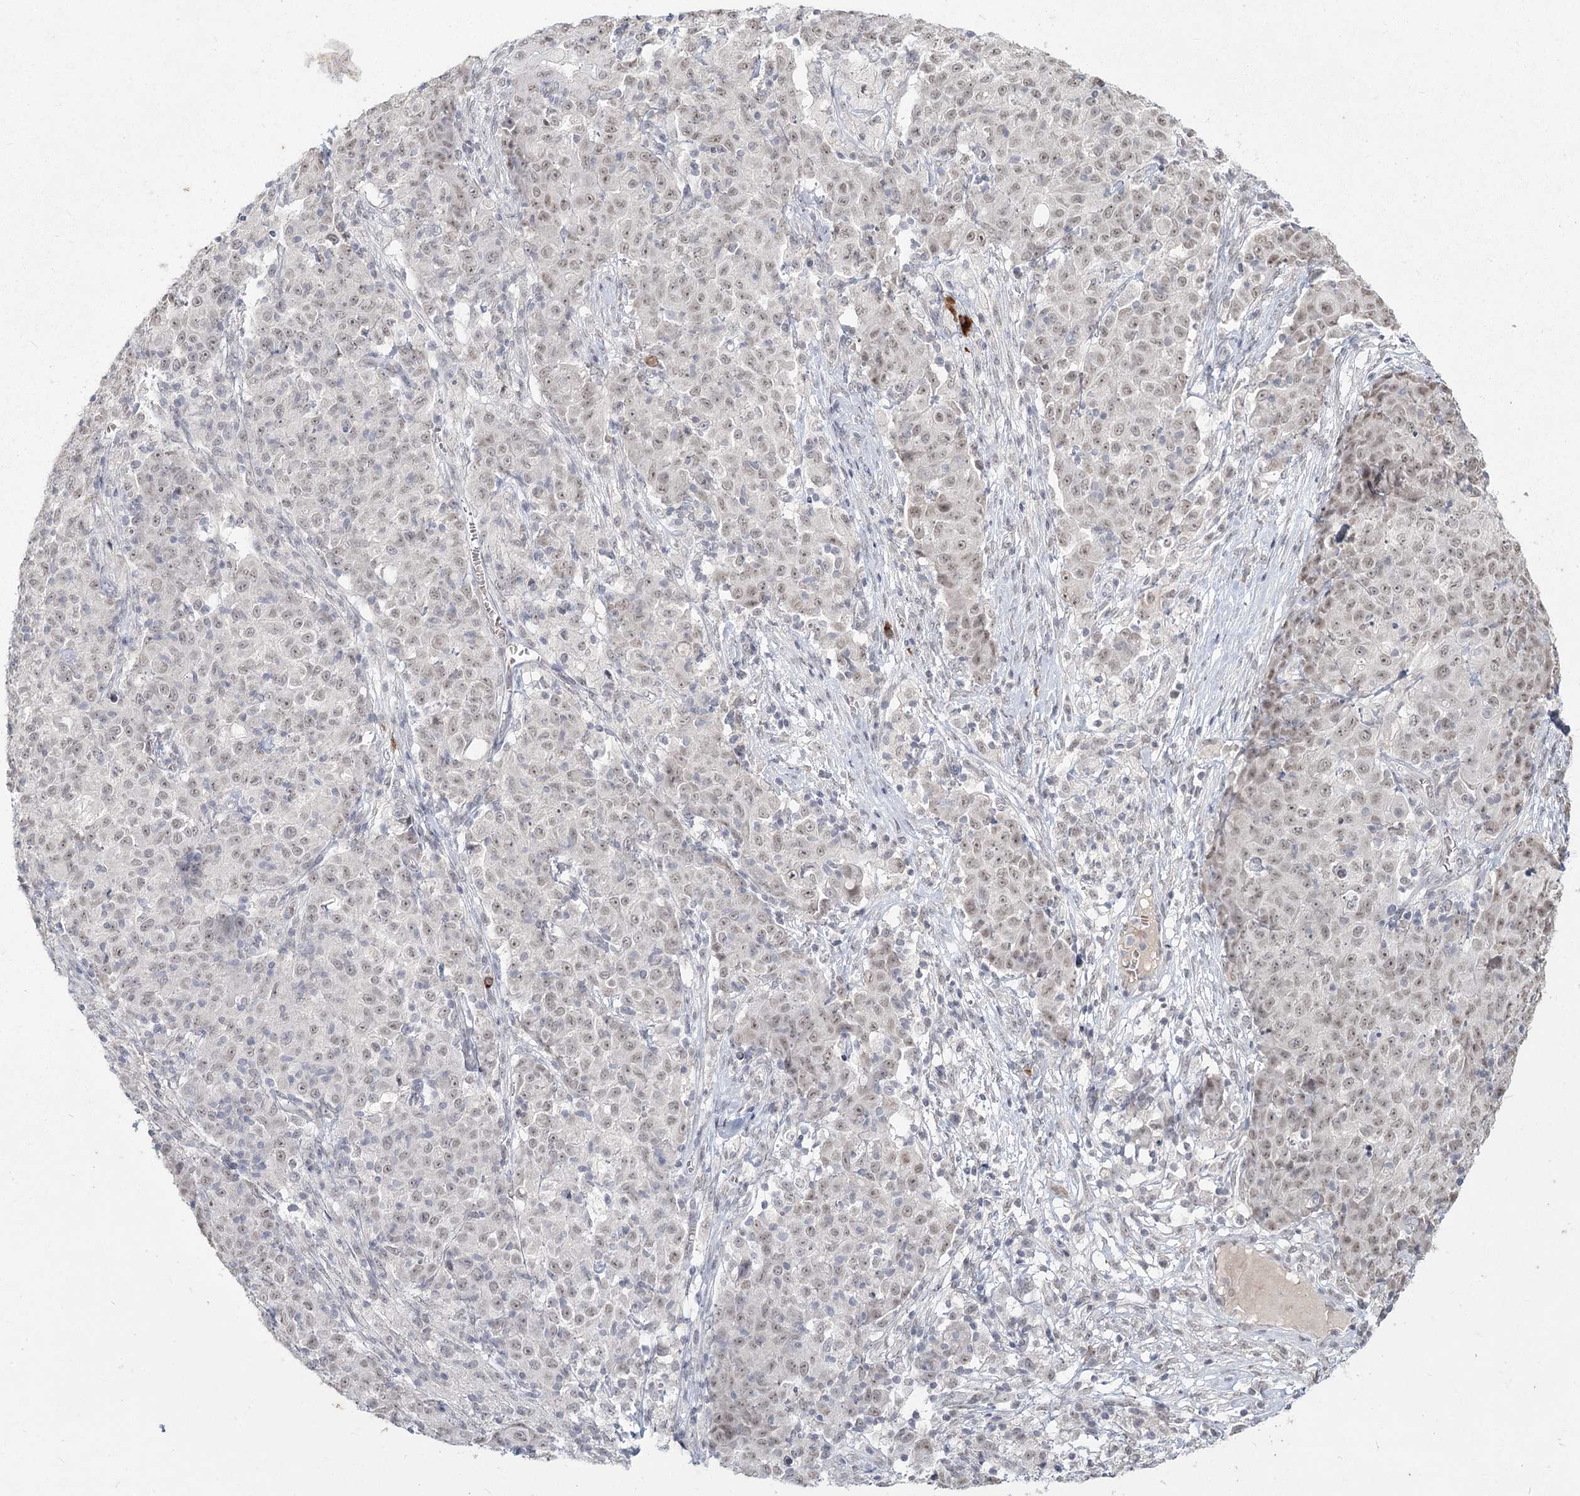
{"staining": {"intensity": "weak", "quantity": "<25%", "location": "nuclear"}, "tissue": "ovarian cancer", "cell_type": "Tumor cells", "image_type": "cancer", "snomed": [{"axis": "morphology", "description": "Carcinoma, endometroid"}, {"axis": "topography", "description": "Ovary"}], "caption": "The IHC histopathology image has no significant staining in tumor cells of ovarian cancer (endometroid carcinoma) tissue.", "gene": "LY6G5C", "patient": {"sex": "female", "age": 42}}